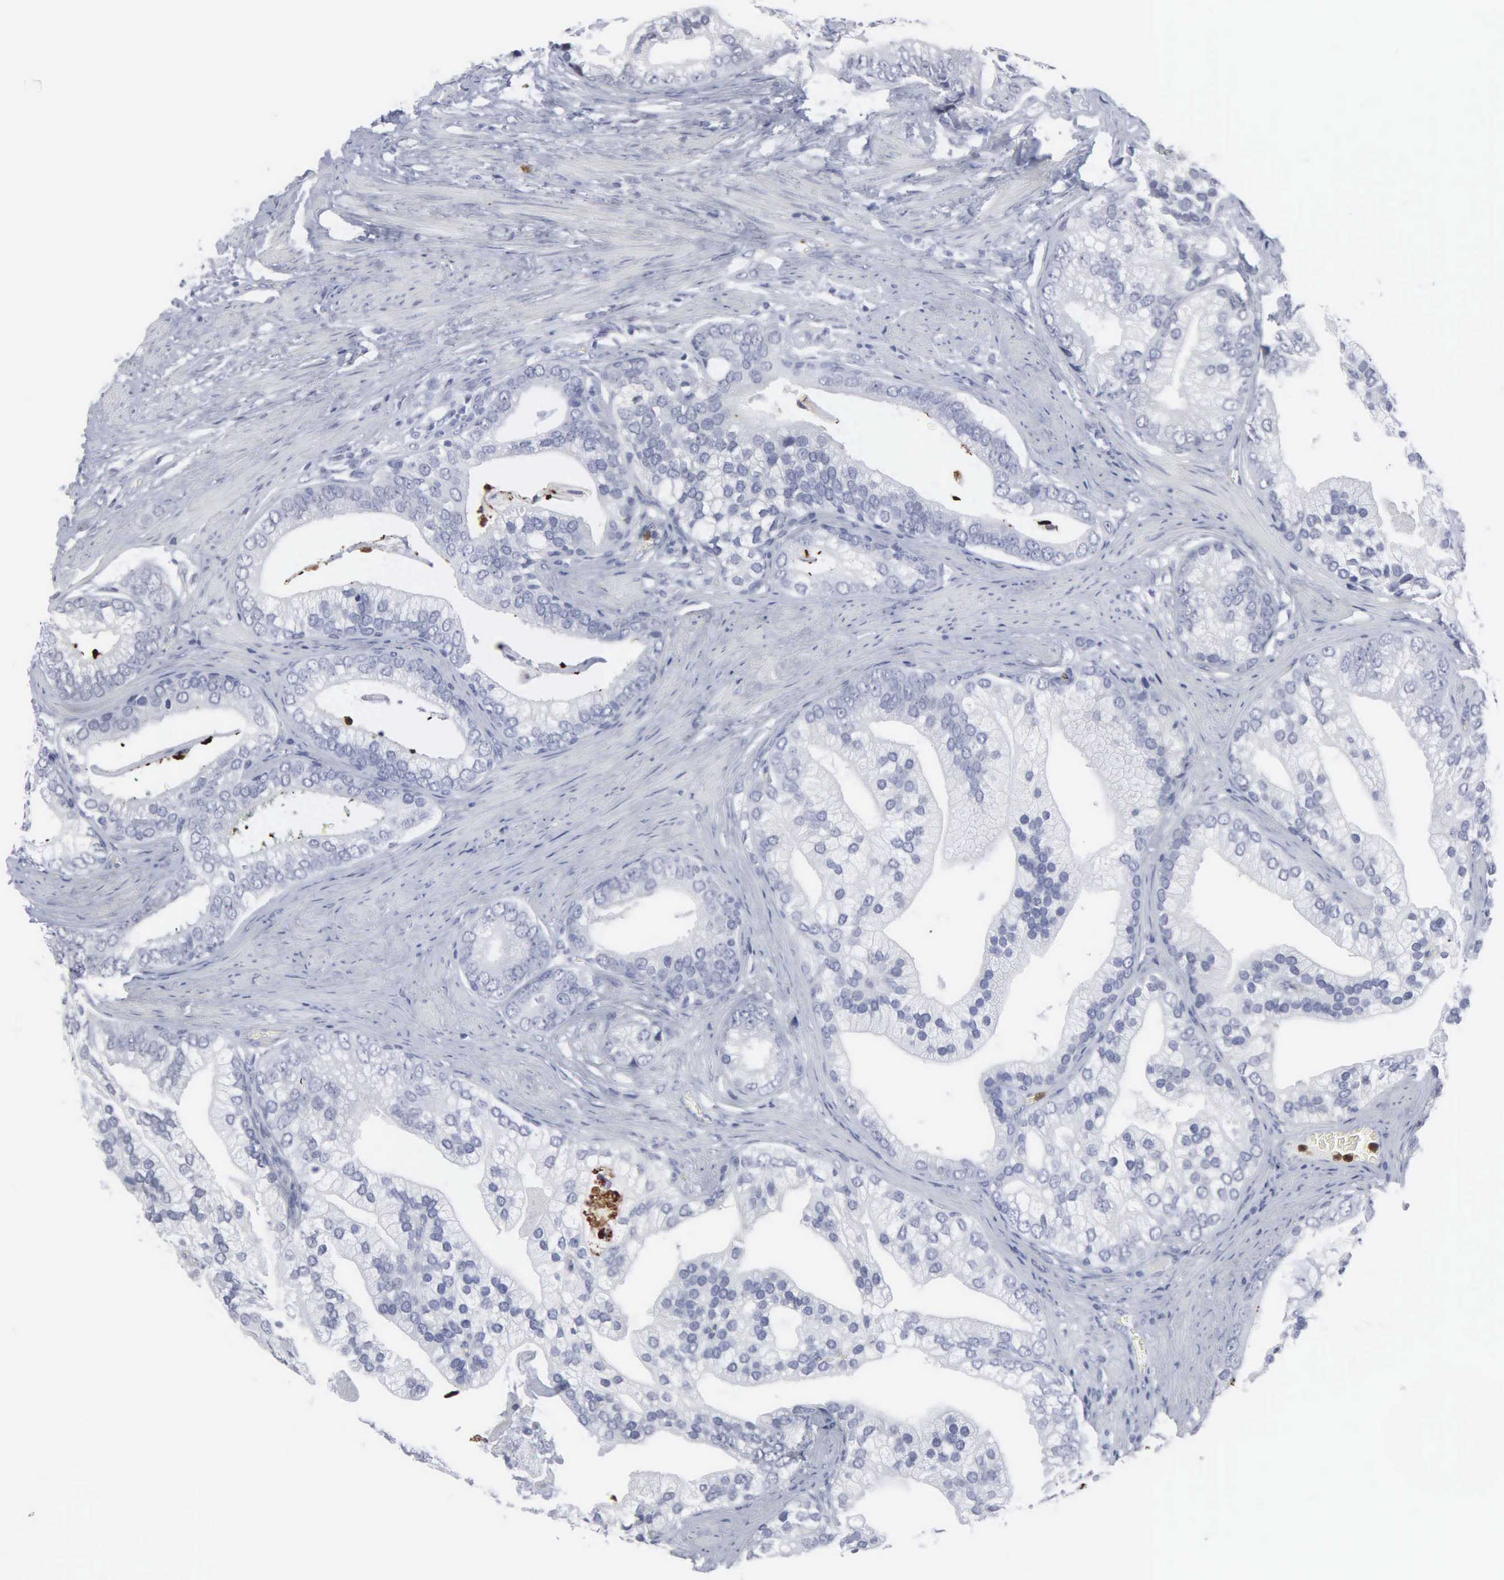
{"staining": {"intensity": "negative", "quantity": "none", "location": "none"}, "tissue": "prostate cancer", "cell_type": "Tumor cells", "image_type": "cancer", "snomed": [{"axis": "morphology", "description": "Adenocarcinoma, Medium grade"}, {"axis": "topography", "description": "Prostate"}], "caption": "Immunohistochemistry (IHC) histopathology image of neoplastic tissue: human prostate adenocarcinoma (medium-grade) stained with DAB demonstrates no significant protein staining in tumor cells.", "gene": "SPIN3", "patient": {"sex": "male", "age": 65}}